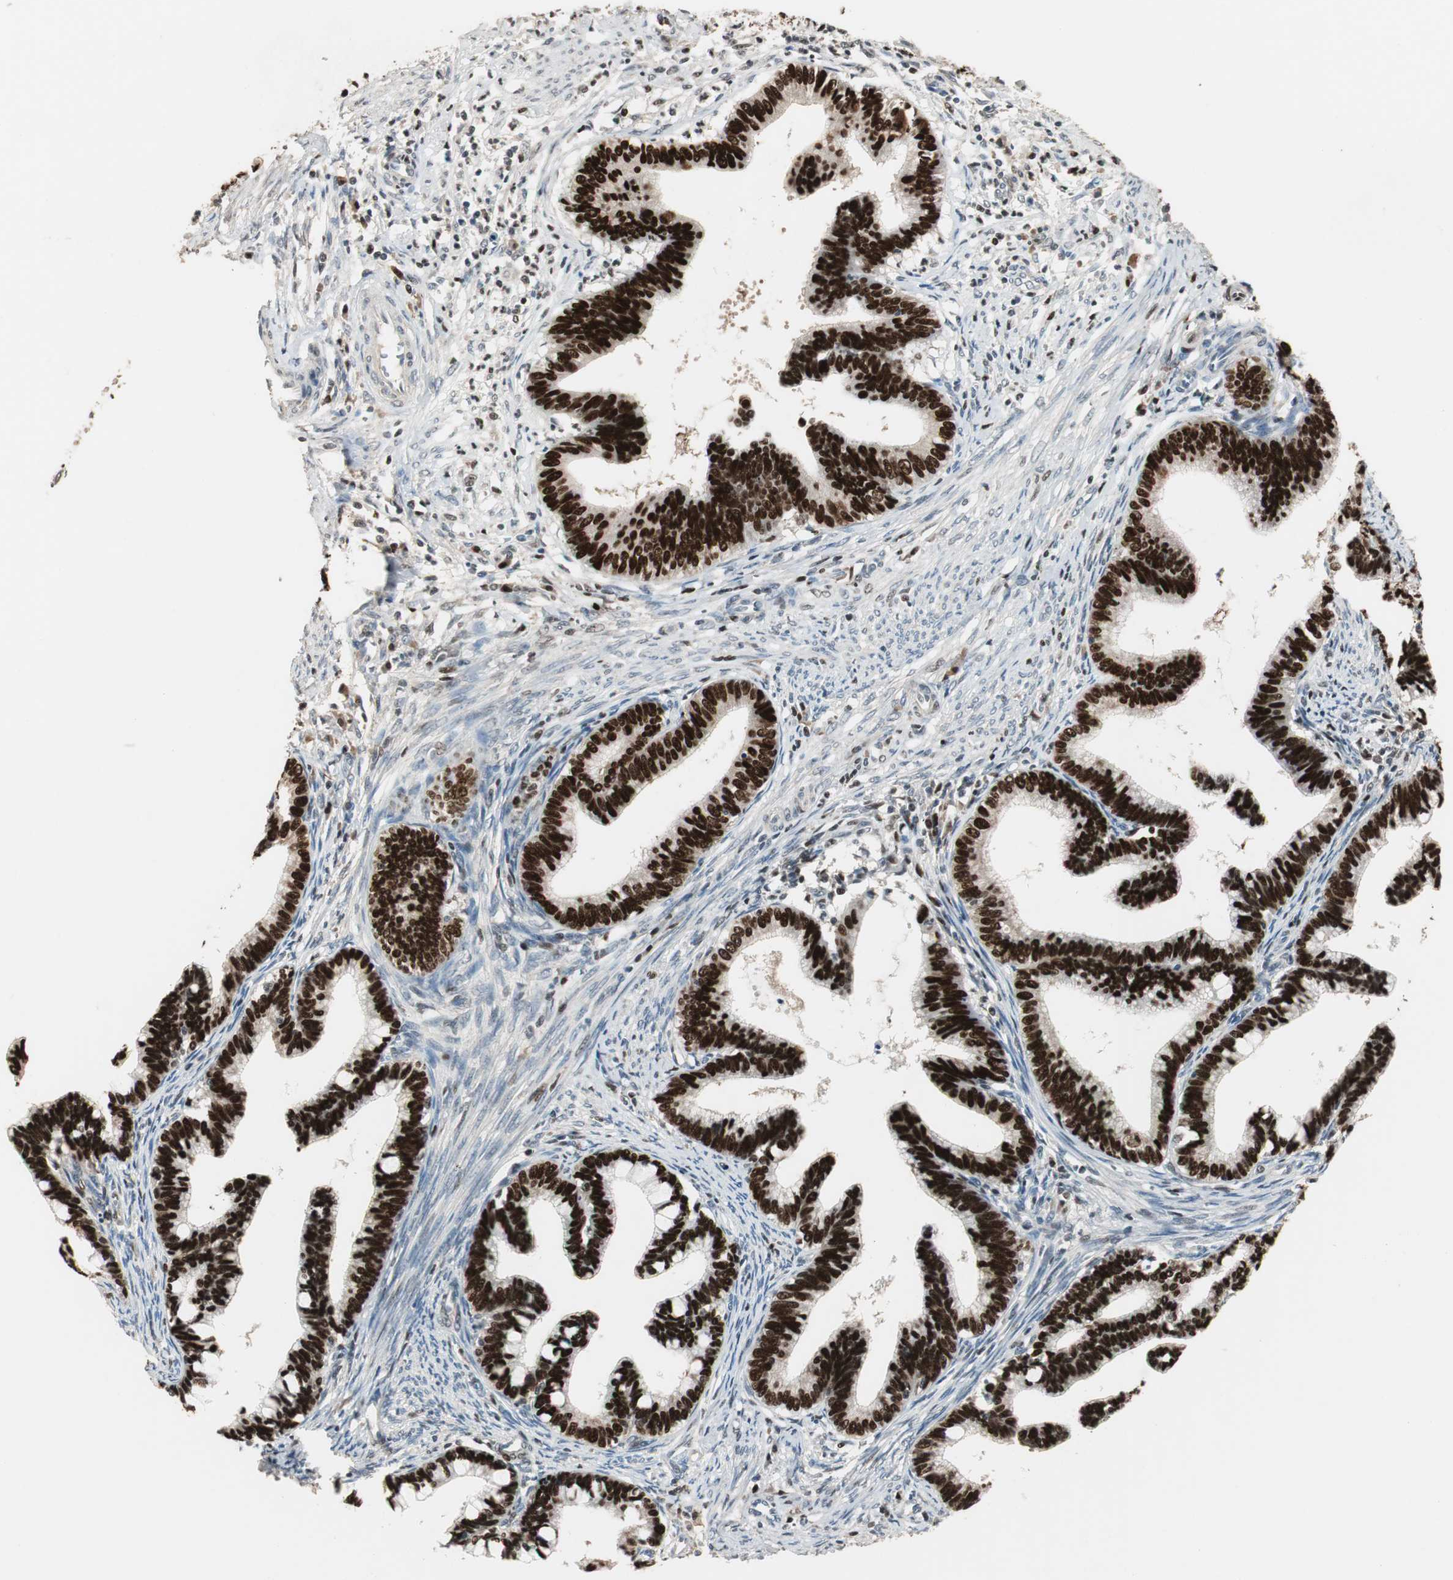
{"staining": {"intensity": "strong", "quantity": ">75%", "location": "nuclear"}, "tissue": "cervical cancer", "cell_type": "Tumor cells", "image_type": "cancer", "snomed": [{"axis": "morphology", "description": "Adenocarcinoma, NOS"}, {"axis": "topography", "description": "Cervix"}], "caption": "IHC histopathology image of neoplastic tissue: human cervical cancer stained using immunohistochemistry (IHC) displays high levels of strong protein expression localized specifically in the nuclear of tumor cells, appearing as a nuclear brown color.", "gene": "FEN1", "patient": {"sex": "female", "age": 36}}